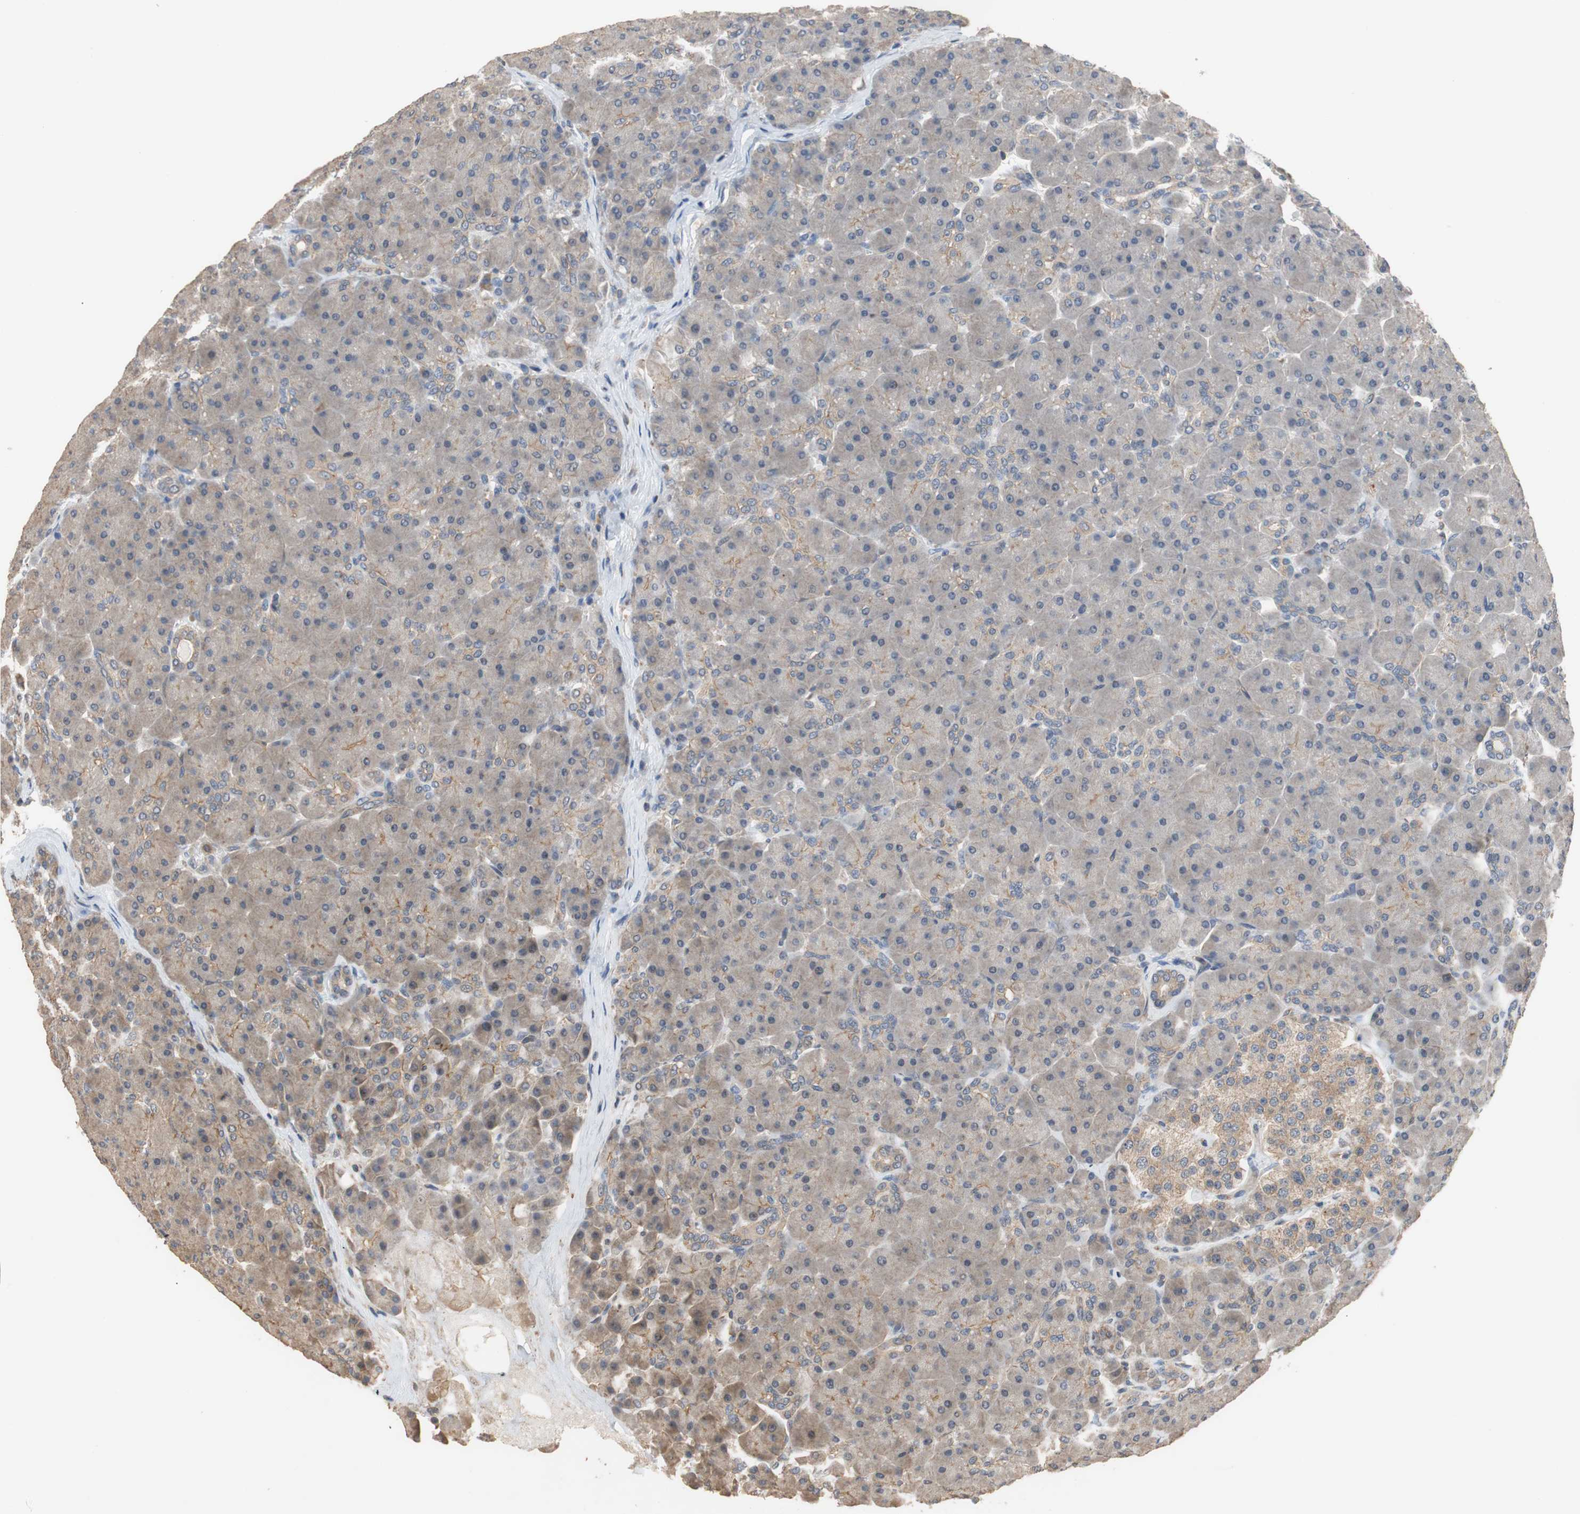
{"staining": {"intensity": "weak", "quantity": ">75%", "location": "cytoplasmic/membranous"}, "tissue": "pancreas", "cell_type": "Exocrine glandular cells", "image_type": "normal", "snomed": [{"axis": "morphology", "description": "Normal tissue, NOS"}, {"axis": "topography", "description": "Pancreas"}], "caption": "Benign pancreas shows weak cytoplasmic/membranous expression in approximately >75% of exocrine glandular cells (DAB IHC with brightfield microscopy, high magnification)..", "gene": "MAP4K2", "patient": {"sex": "male", "age": 66}}